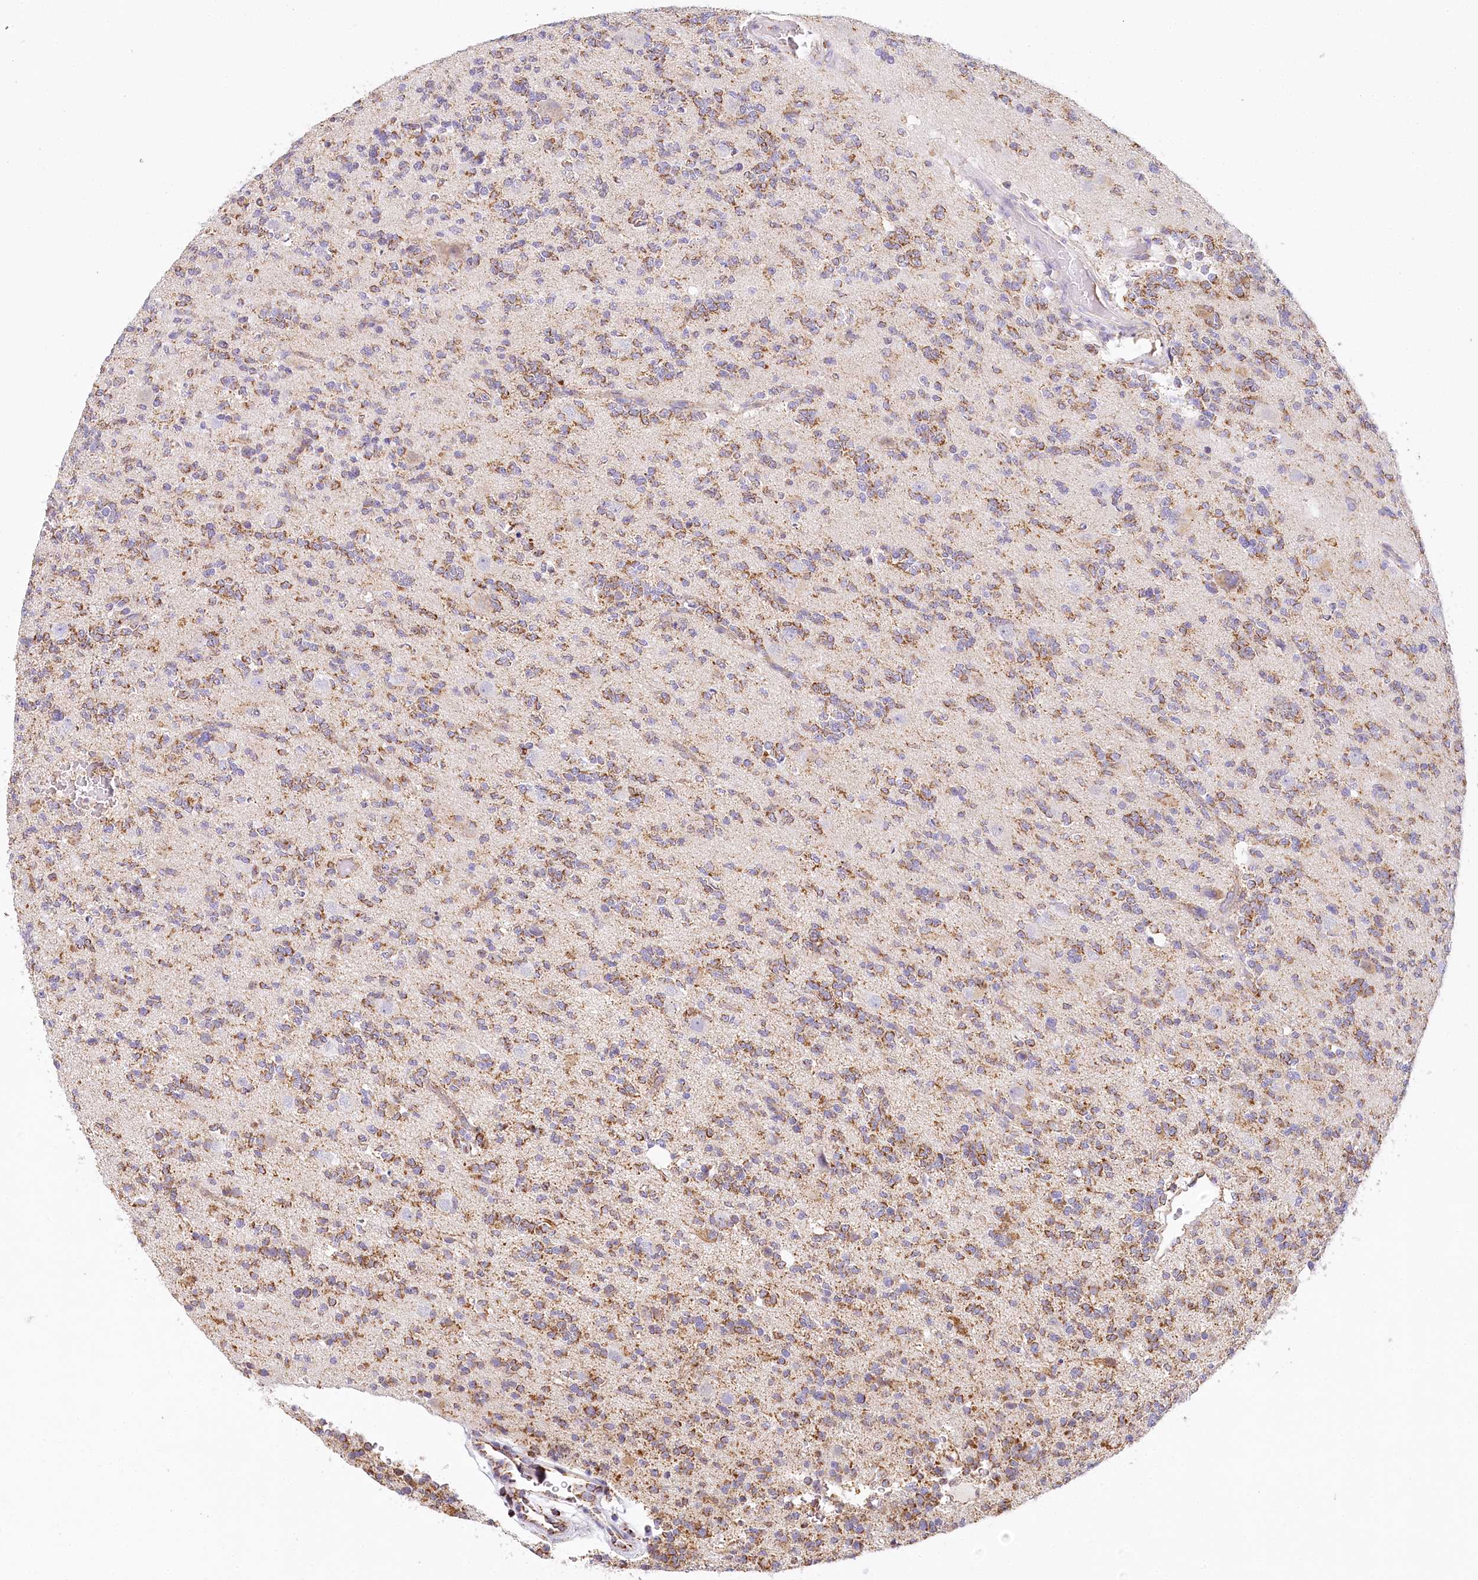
{"staining": {"intensity": "moderate", "quantity": ">75%", "location": "cytoplasmic/membranous"}, "tissue": "glioma", "cell_type": "Tumor cells", "image_type": "cancer", "snomed": [{"axis": "morphology", "description": "Glioma, malignant, High grade"}, {"axis": "topography", "description": "Brain"}], "caption": "A micrograph of malignant high-grade glioma stained for a protein displays moderate cytoplasmic/membranous brown staining in tumor cells.", "gene": "LSS", "patient": {"sex": "female", "age": 62}}